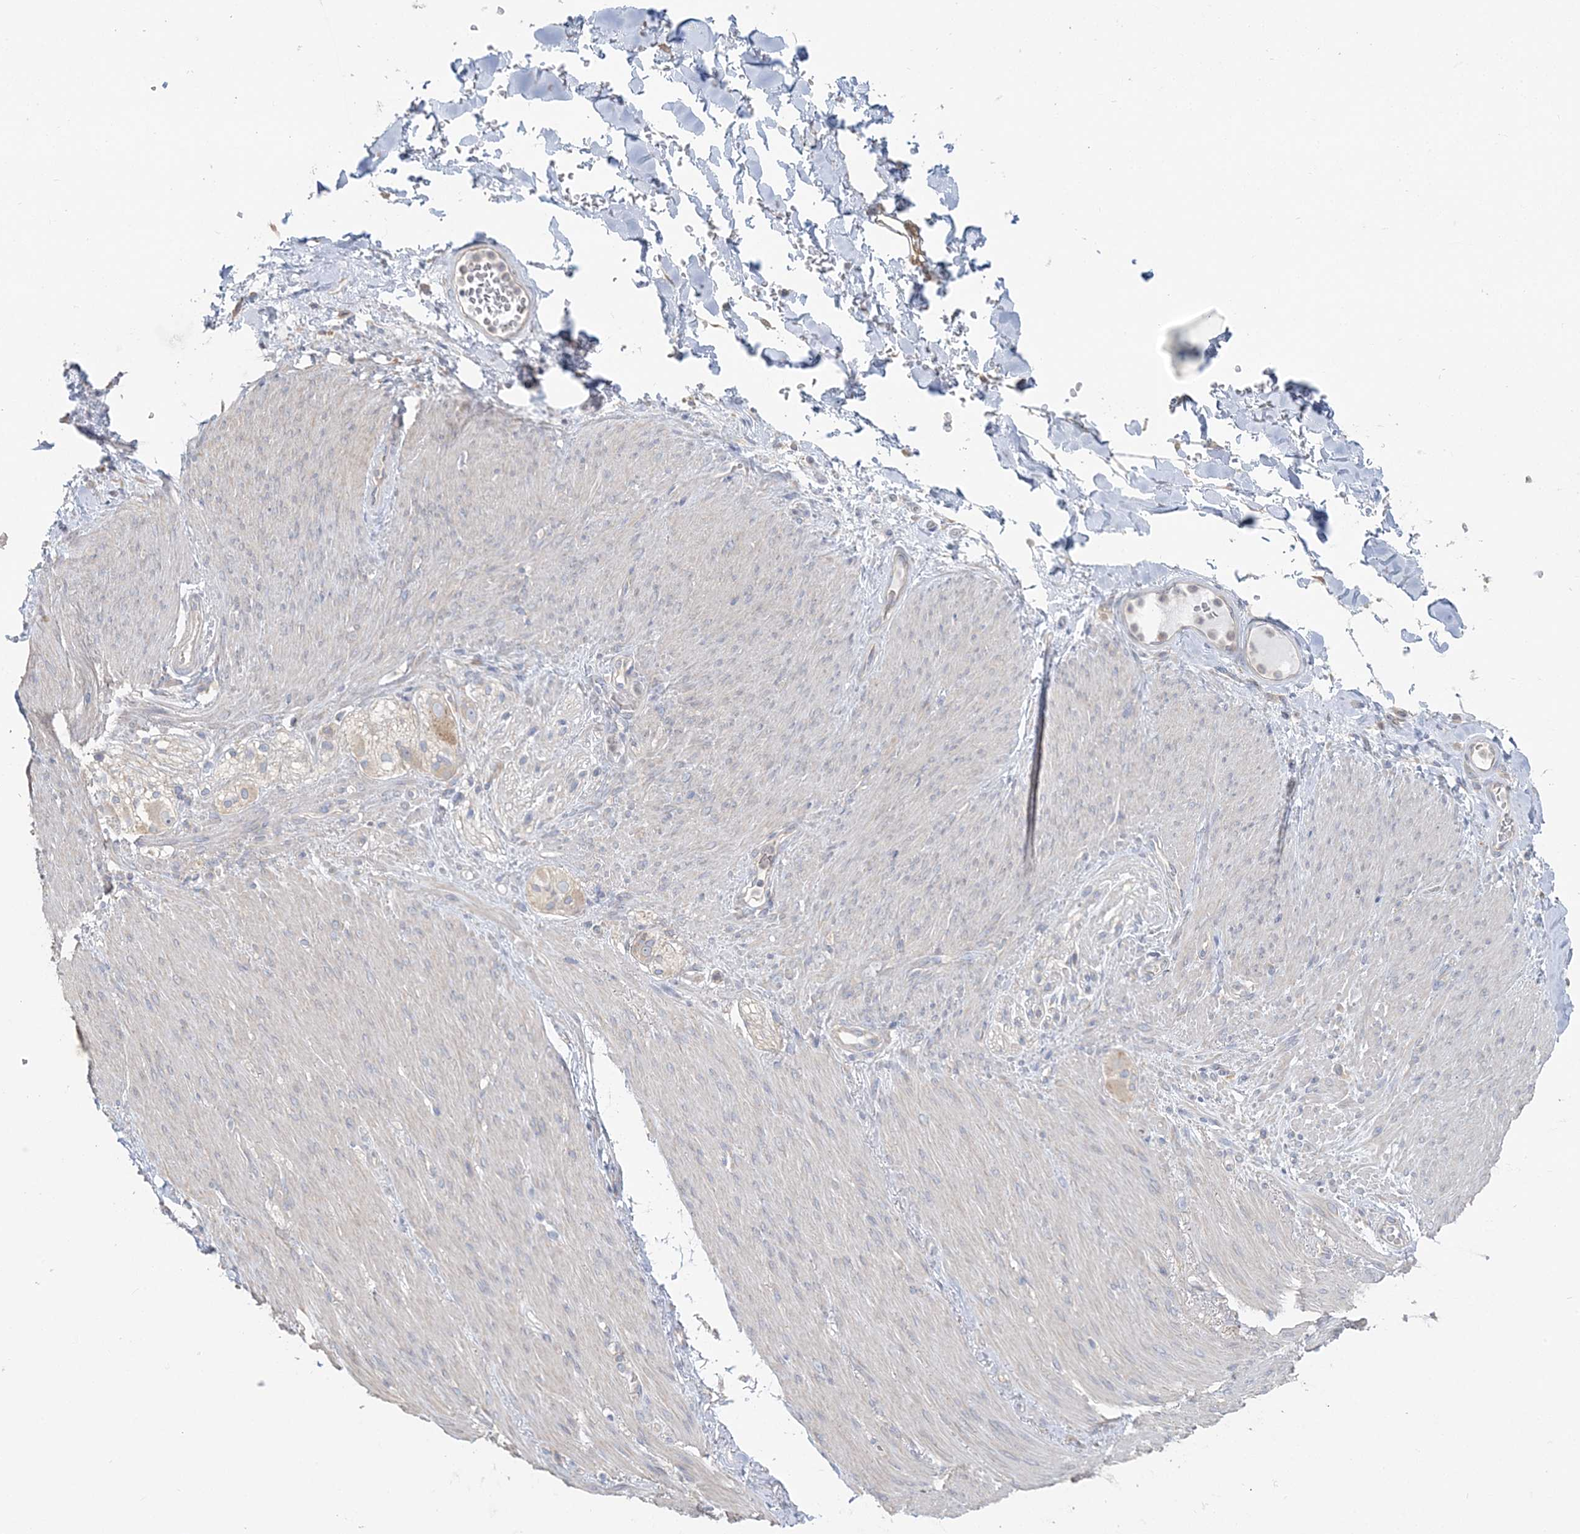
{"staining": {"intensity": "negative", "quantity": "none", "location": "none"}, "tissue": "adipose tissue", "cell_type": "Adipocytes", "image_type": "normal", "snomed": [{"axis": "morphology", "description": "Normal tissue, NOS"}, {"axis": "topography", "description": "Colon"}, {"axis": "topography", "description": "Peripheral nerve tissue"}], "caption": "Immunohistochemical staining of benign adipose tissue displays no significant positivity in adipocytes.", "gene": "TBC1D5", "patient": {"sex": "female", "age": 61}}